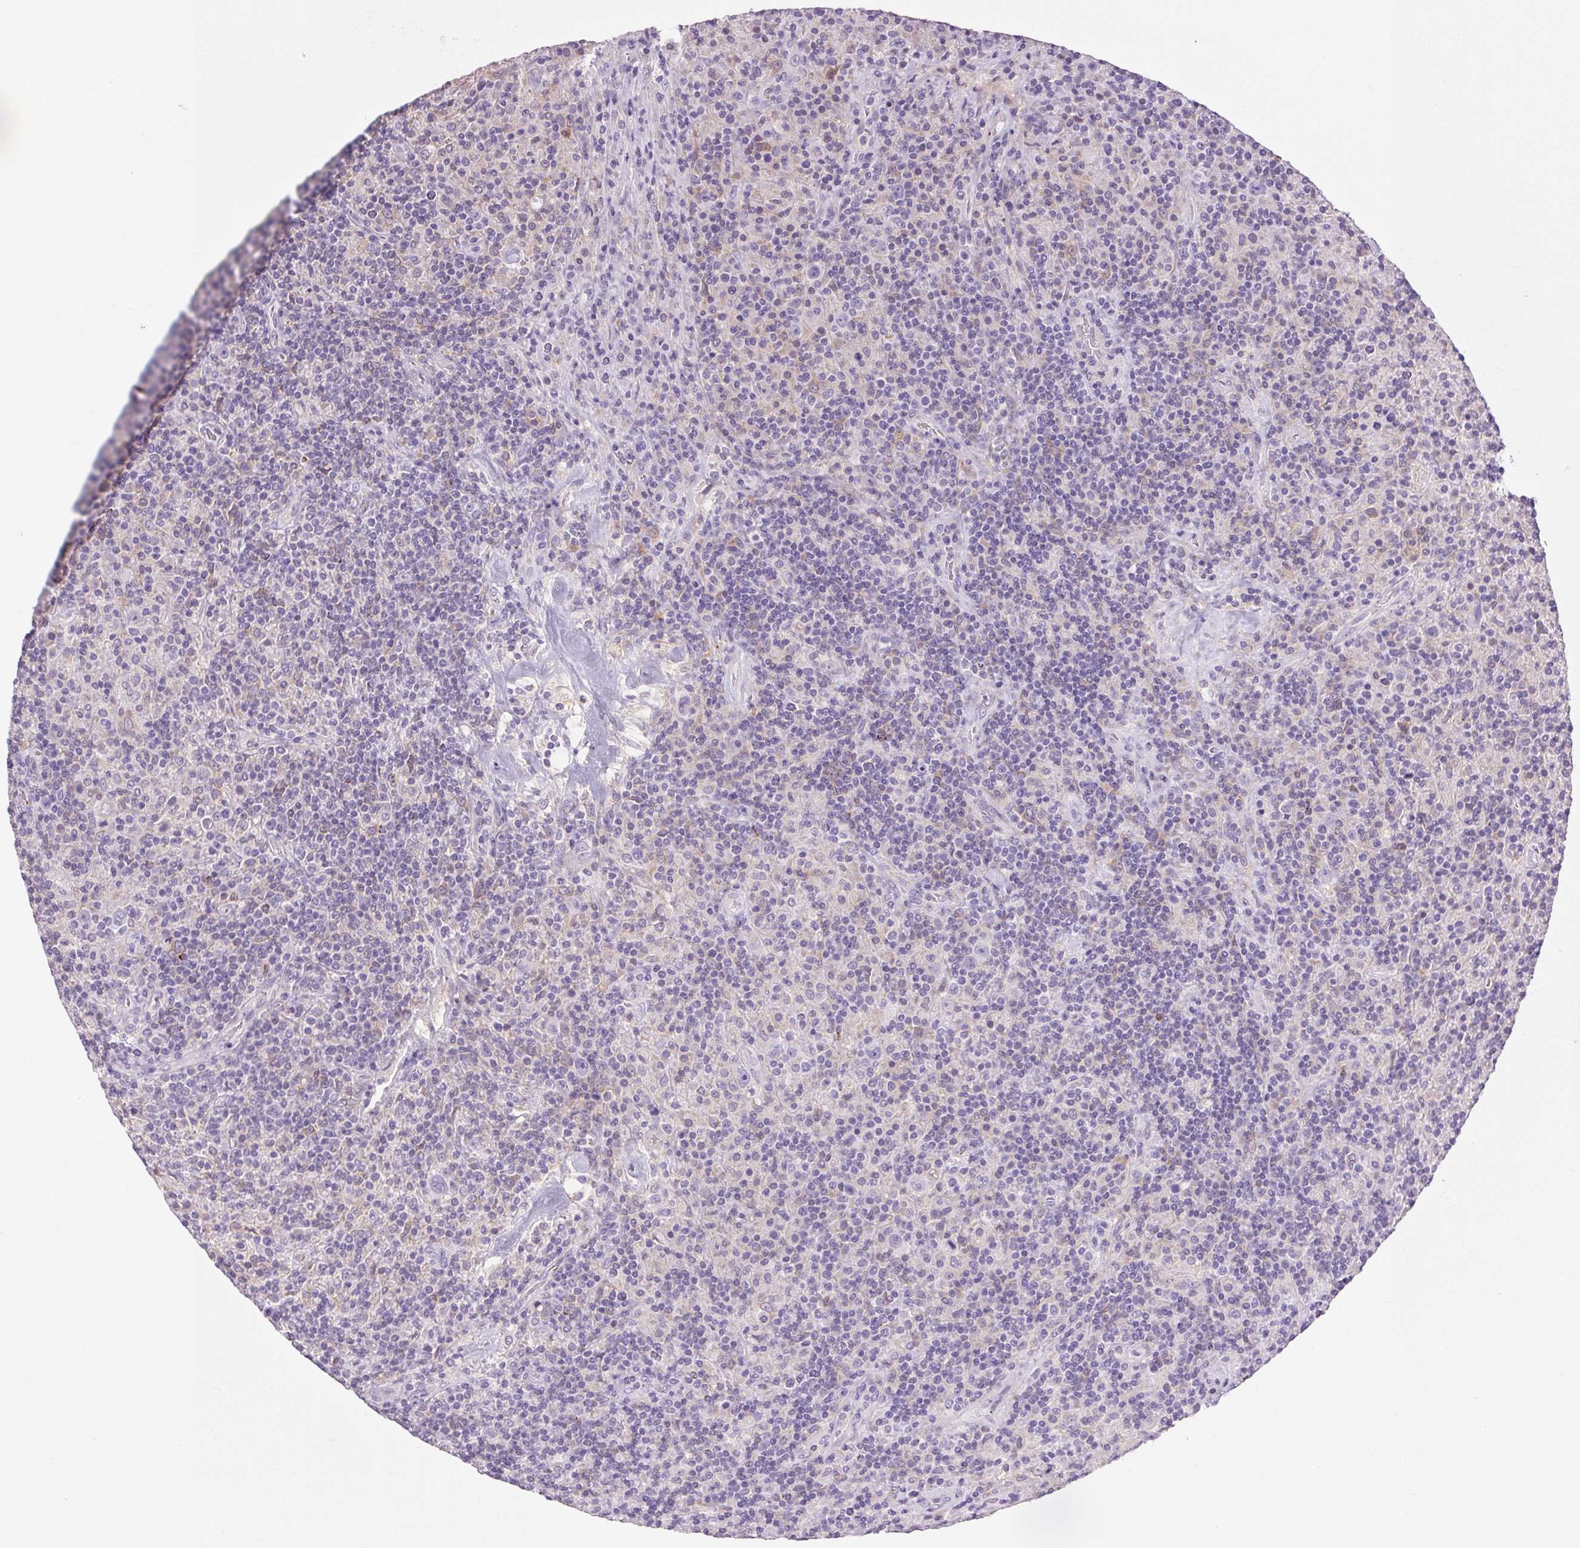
{"staining": {"intensity": "negative", "quantity": "none", "location": "none"}, "tissue": "lymphoma", "cell_type": "Tumor cells", "image_type": "cancer", "snomed": [{"axis": "morphology", "description": "Hodgkin's disease, NOS"}, {"axis": "topography", "description": "Lymph node"}], "caption": "DAB (3,3'-diaminobenzidine) immunohistochemical staining of human Hodgkin's disease shows no significant positivity in tumor cells.", "gene": "SOWAHC", "patient": {"sex": "male", "age": 70}}